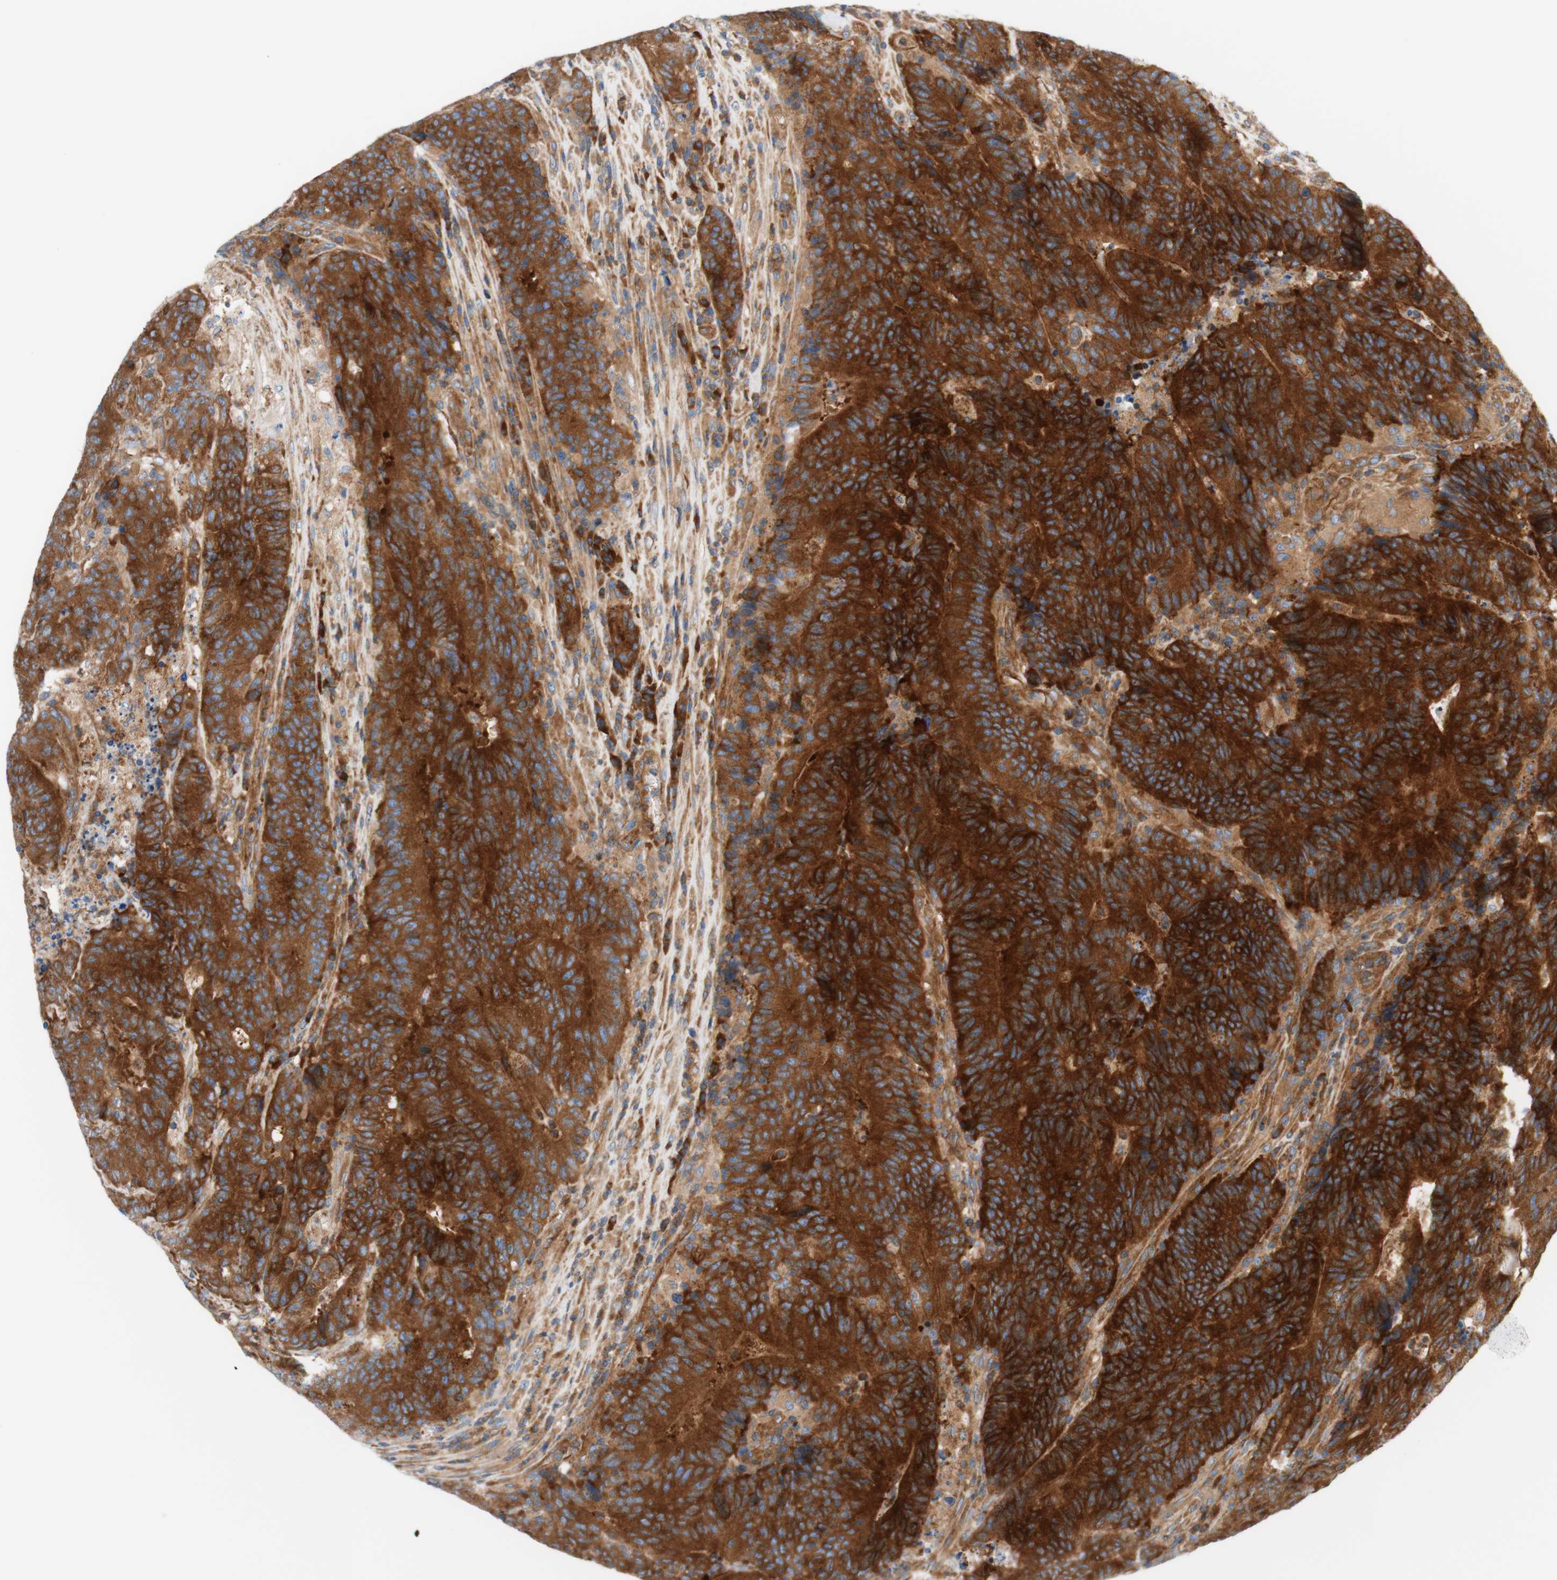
{"staining": {"intensity": "strong", "quantity": ">75%", "location": "cytoplasmic/membranous"}, "tissue": "colorectal cancer", "cell_type": "Tumor cells", "image_type": "cancer", "snomed": [{"axis": "morphology", "description": "Normal tissue, NOS"}, {"axis": "morphology", "description": "Adenocarcinoma, NOS"}, {"axis": "topography", "description": "Colon"}], "caption": "Immunohistochemistry micrograph of human colorectal adenocarcinoma stained for a protein (brown), which reveals high levels of strong cytoplasmic/membranous positivity in approximately >75% of tumor cells.", "gene": "STOM", "patient": {"sex": "female", "age": 75}}